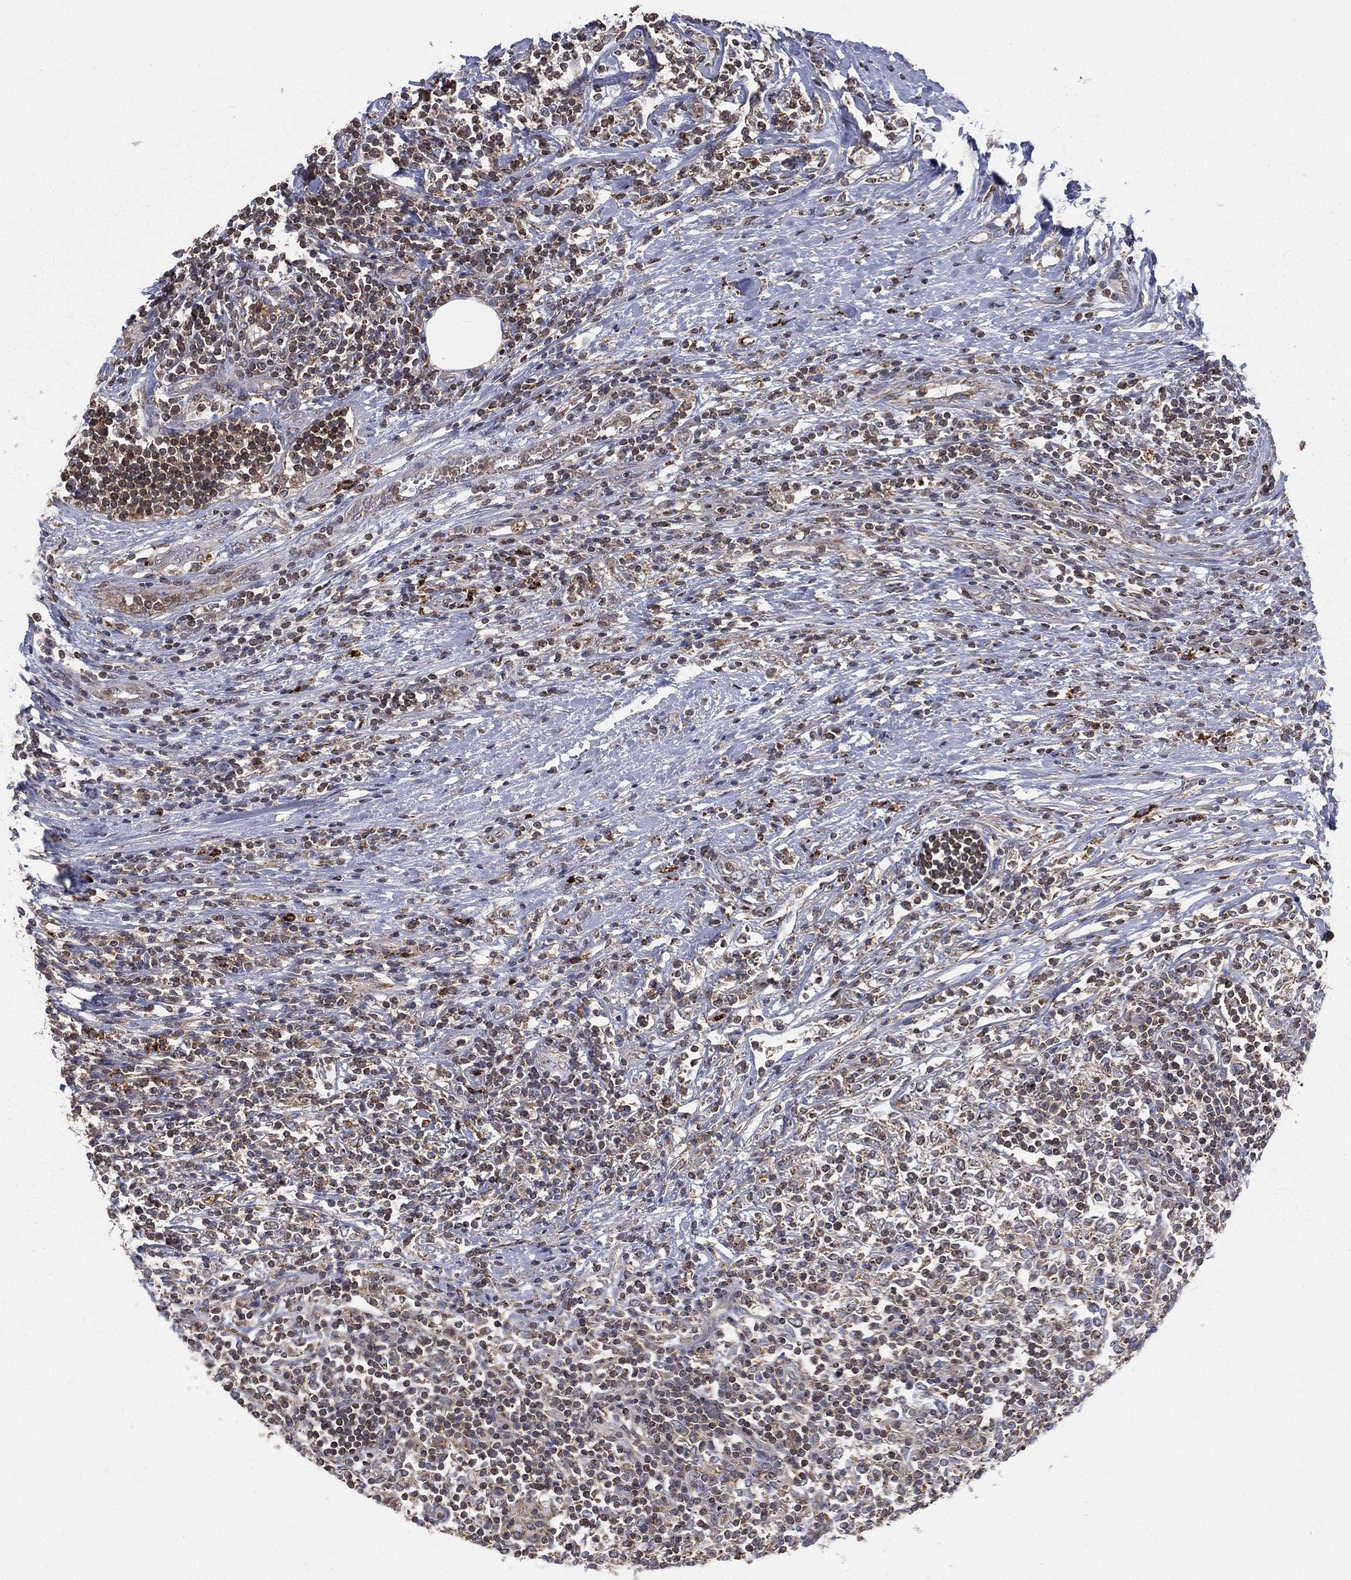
{"staining": {"intensity": "strong", "quantity": "<25%", "location": "cytoplasmic/membranous"}, "tissue": "lymphoma", "cell_type": "Tumor cells", "image_type": "cancer", "snomed": [{"axis": "morphology", "description": "Malignant lymphoma, non-Hodgkin's type, High grade"}, {"axis": "topography", "description": "Lymph node"}], "caption": "Lymphoma tissue shows strong cytoplasmic/membranous expression in approximately <25% of tumor cells", "gene": "RIN3", "patient": {"sex": "female", "age": 84}}